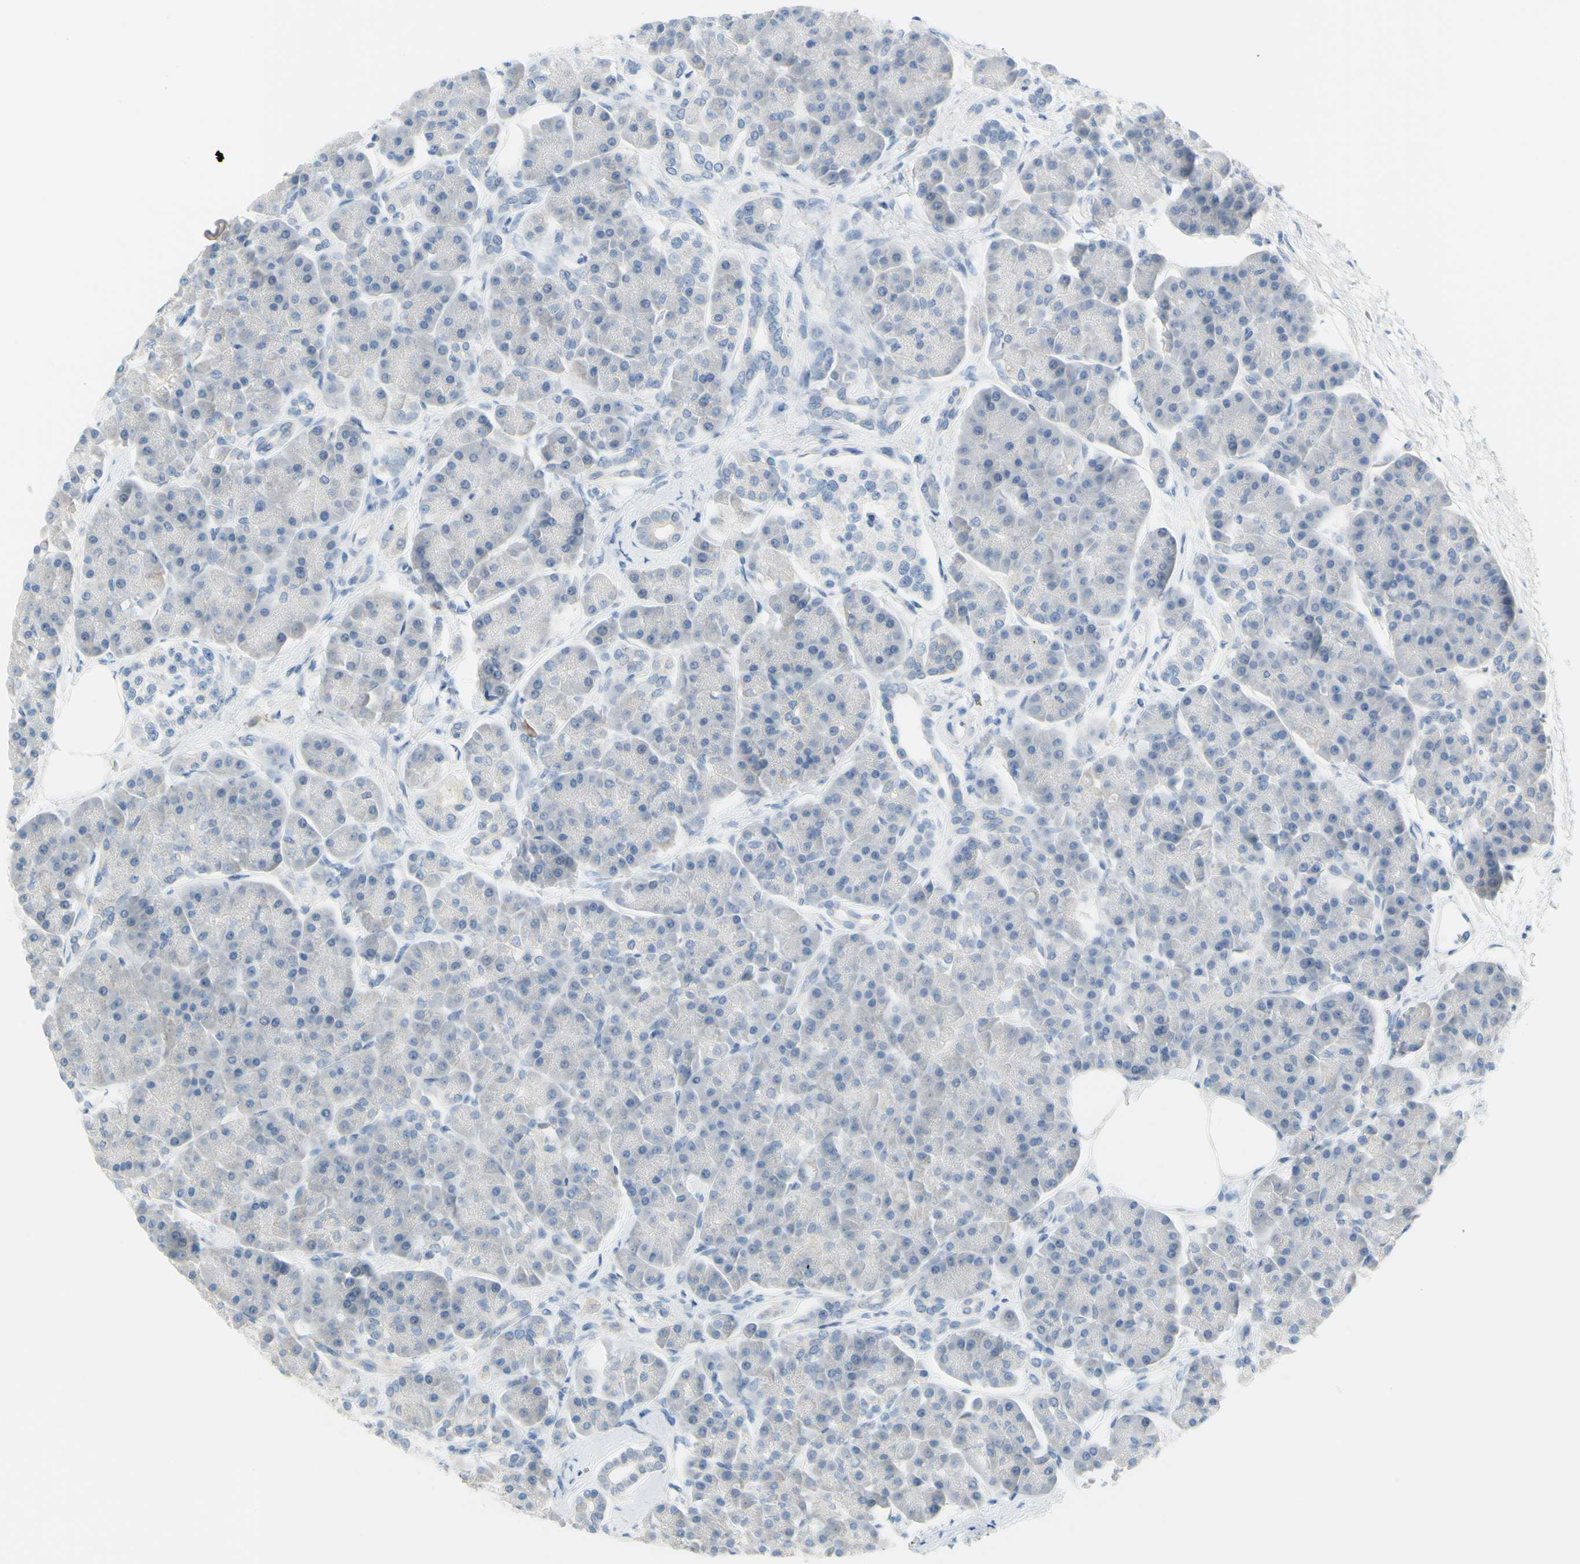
{"staining": {"intensity": "negative", "quantity": "none", "location": "none"}, "tissue": "pancreas", "cell_type": "Exocrine glandular cells", "image_type": "normal", "snomed": [{"axis": "morphology", "description": "Normal tissue, NOS"}, {"axis": "topography", "description": "Pancreas"}], "caption": "Immunohistochemical staining of unremarkable human pancreas displays no significant expression in exocrine glandular cells. (Stains: DAB immunohistochemistry with hematoxylin counter stain, Microscopy: brightfield microscopy at high magnification).", "gene": "SLC1A2", "patient": {"sex": "female", "age": 70}}